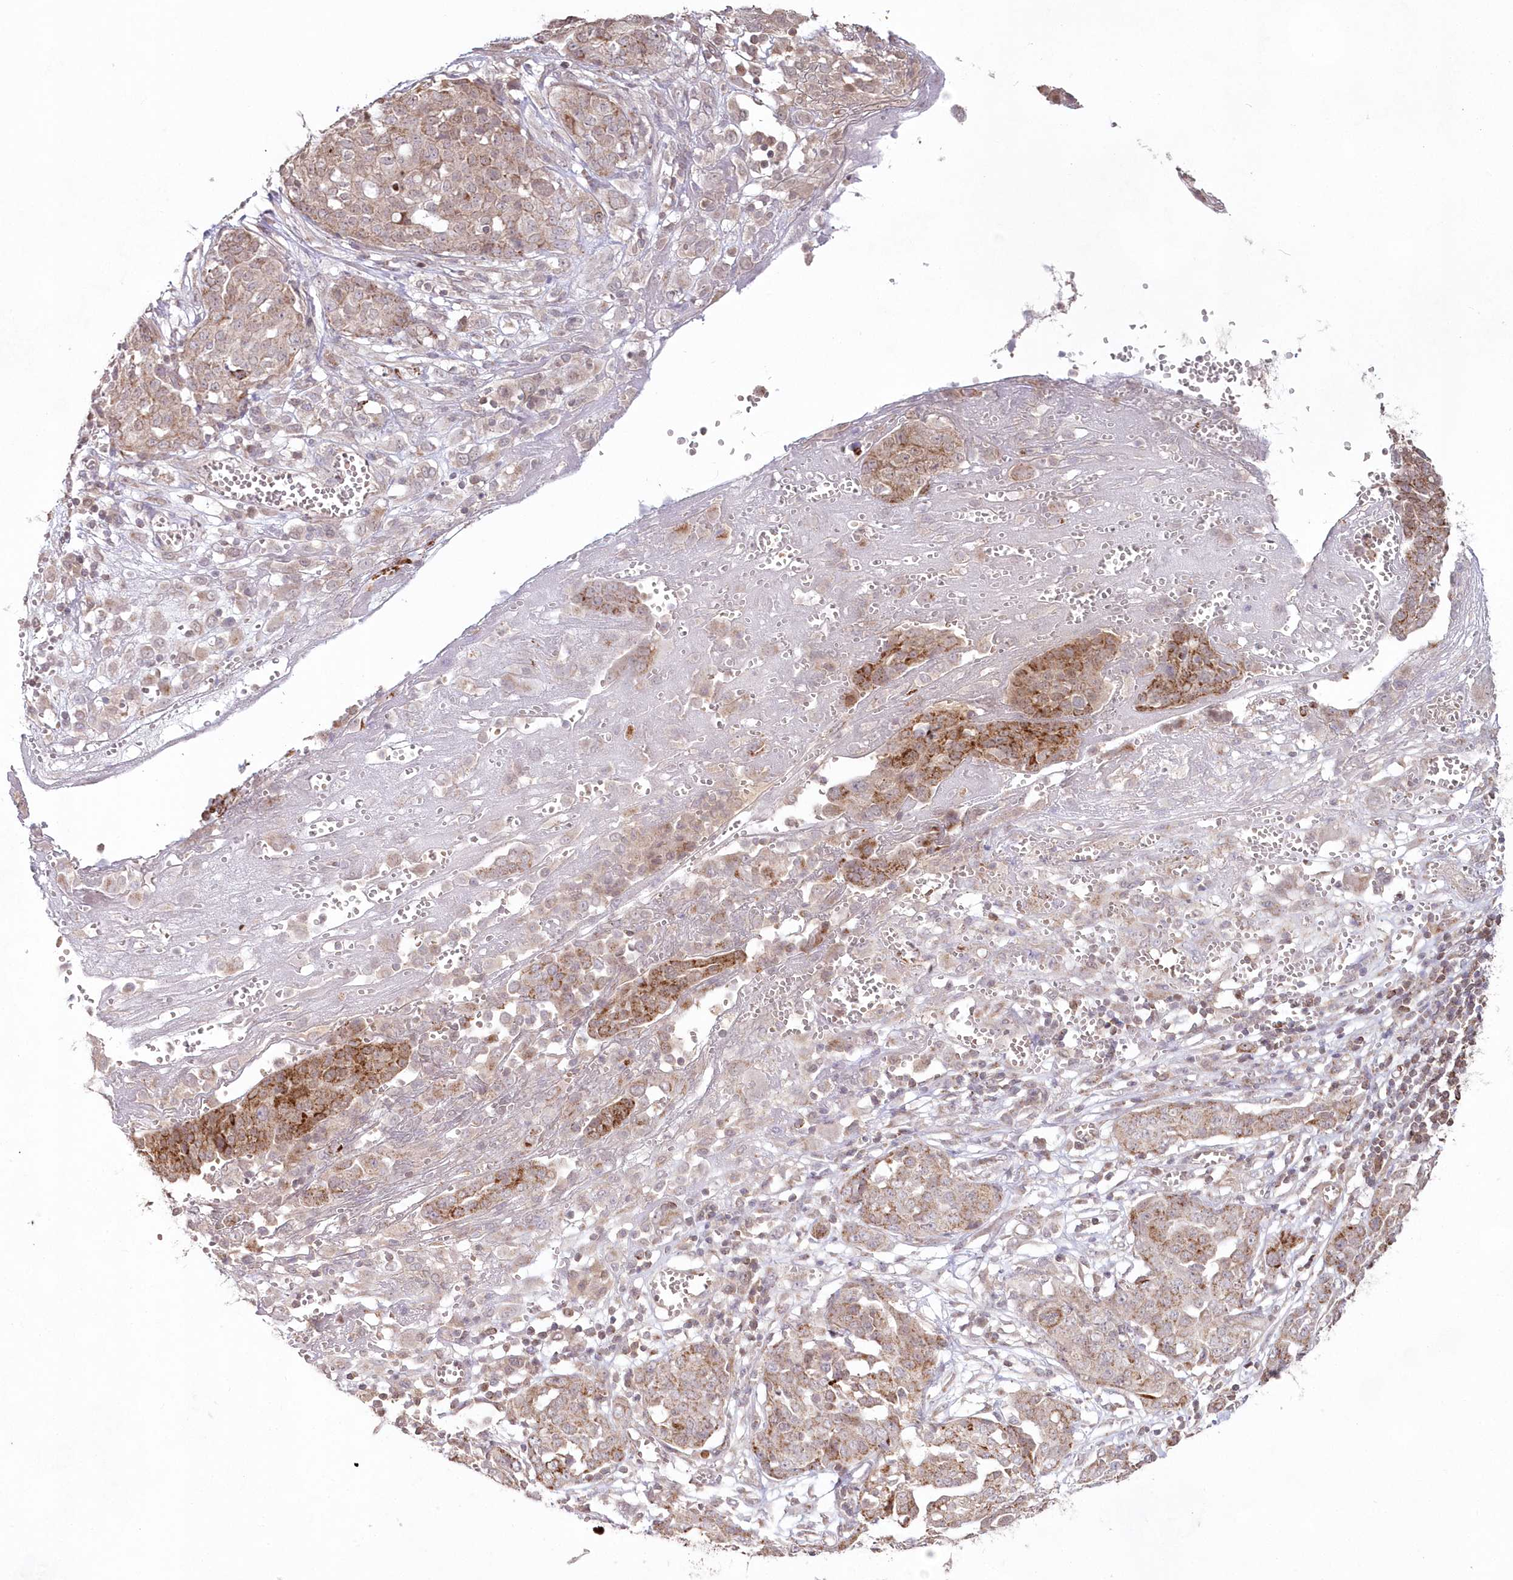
{"staining": {"intensity": "moderate", "quantity": "25%-75%", "location": "cytoplasmic/membranous"}, "tissue": "ovarian cancer", "cell_type": "Tumor cells", "image_type": "cancer", "snomed": [{"axis": "morphology", "description": "Cystadenocarcinoma, serous, NOS"}, {"axis": "topography", "description": "Soft tissue"}, {"axis": "topography", "description": "Ovary"}], "caption": "Ovarian cancer (serous cystadenocarcinoma) stained for a protein (brown) exhibits moderate cytoplasmic/membranous positive staining in about 25%-75% of tumor cells.", "gene": "IMPA1", "patient": {"sex": "female", "age": 57}}